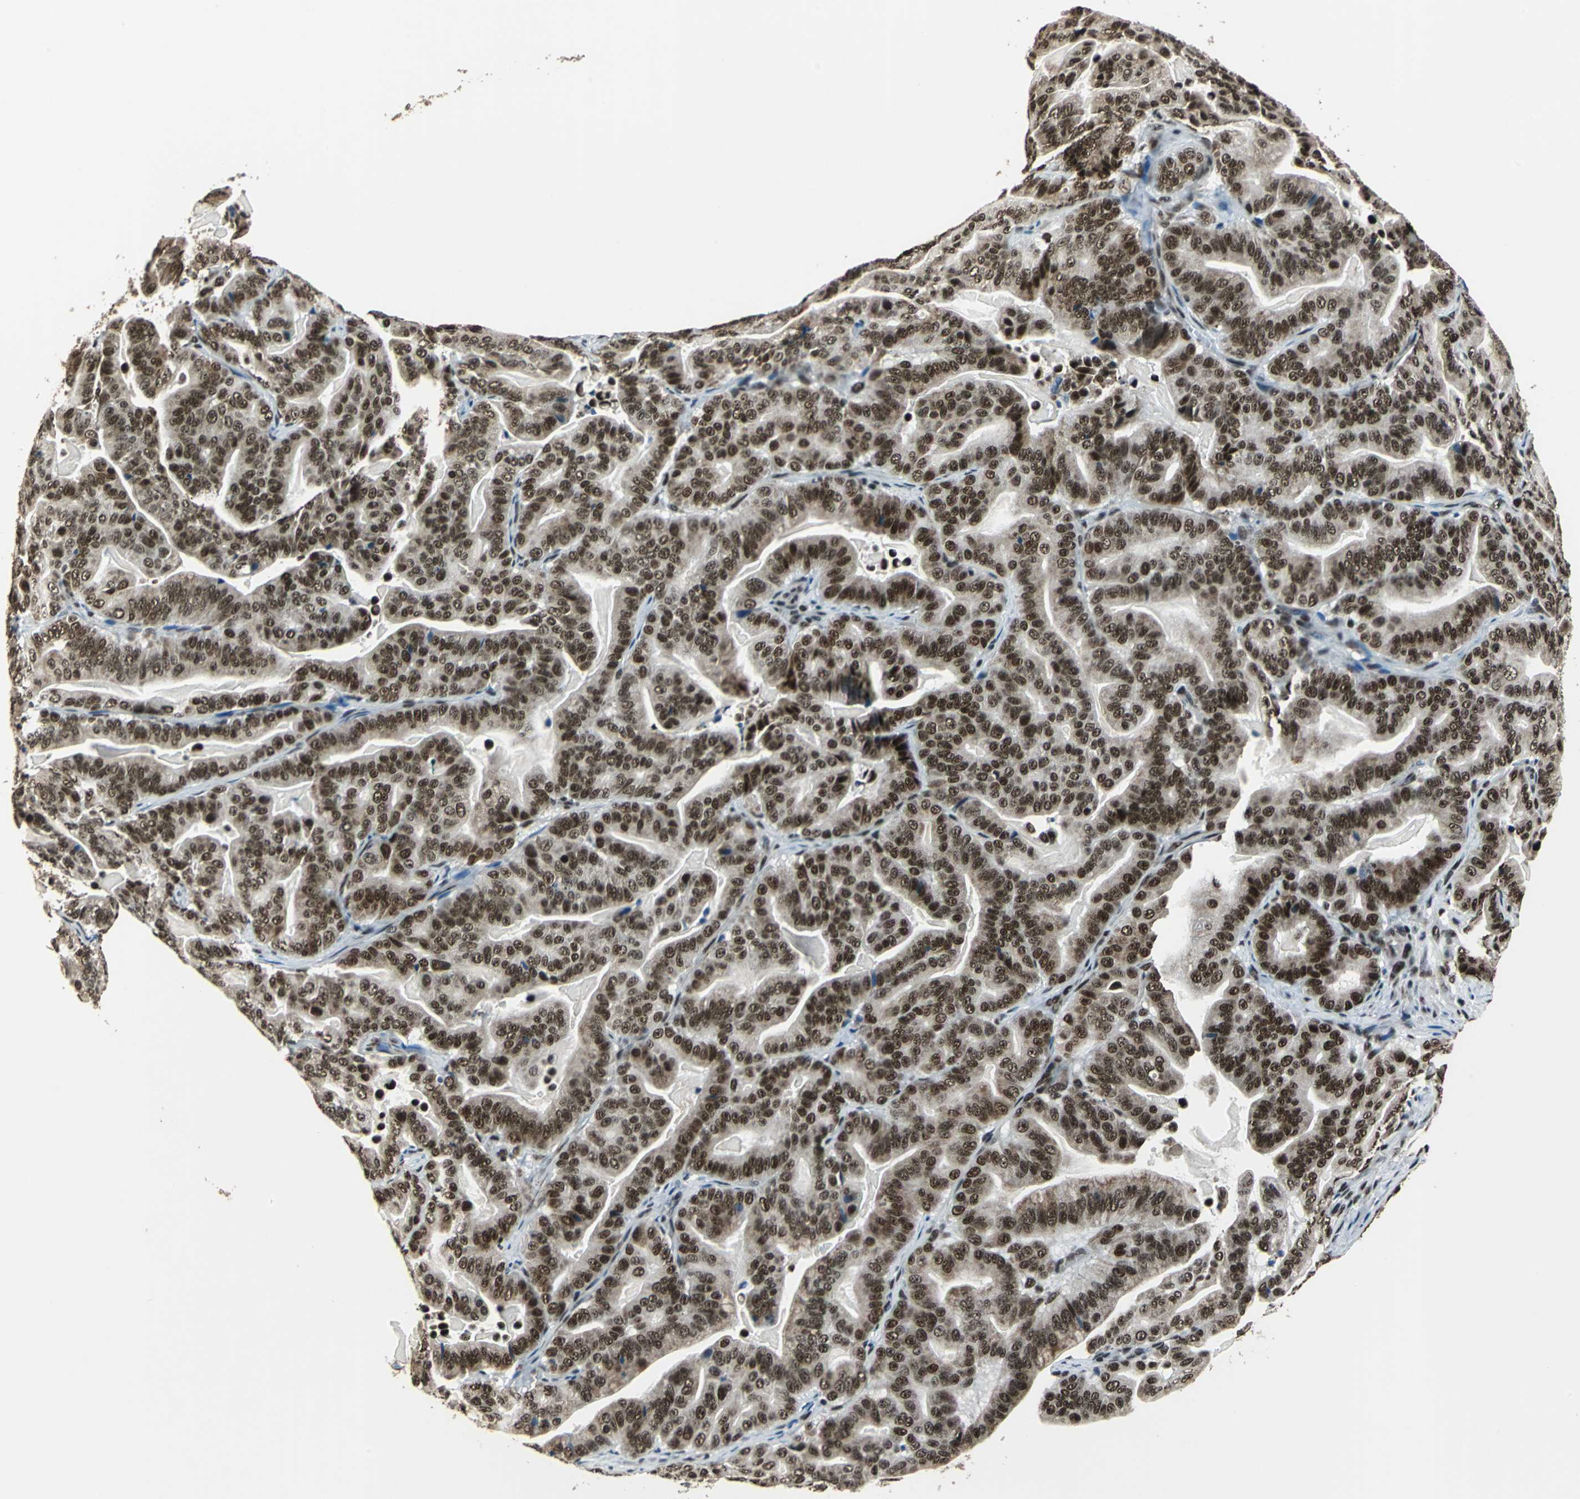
{"staining": {"intensity": "strong", "quantity": ">75%", "location": "nuclear"}, "tissue": "pancreatic cancer", "cell_type": "Tumor cells", "image_type": "cancer", "snomed": [{"axis": "morphology", "description": "Adenocarcinoma, NOS"}, {"axis": "topography", "description": "Pancreas"}], "caption": "Immunohistochemistry (IHC) (DAB) staining of adenocarcinoma (pancreatic) reveals strong nuclear protein expression in approximately >75% of tumor cells.", "gene": "BCLAF1", "patient": {"sex": "male", "age": 63}}